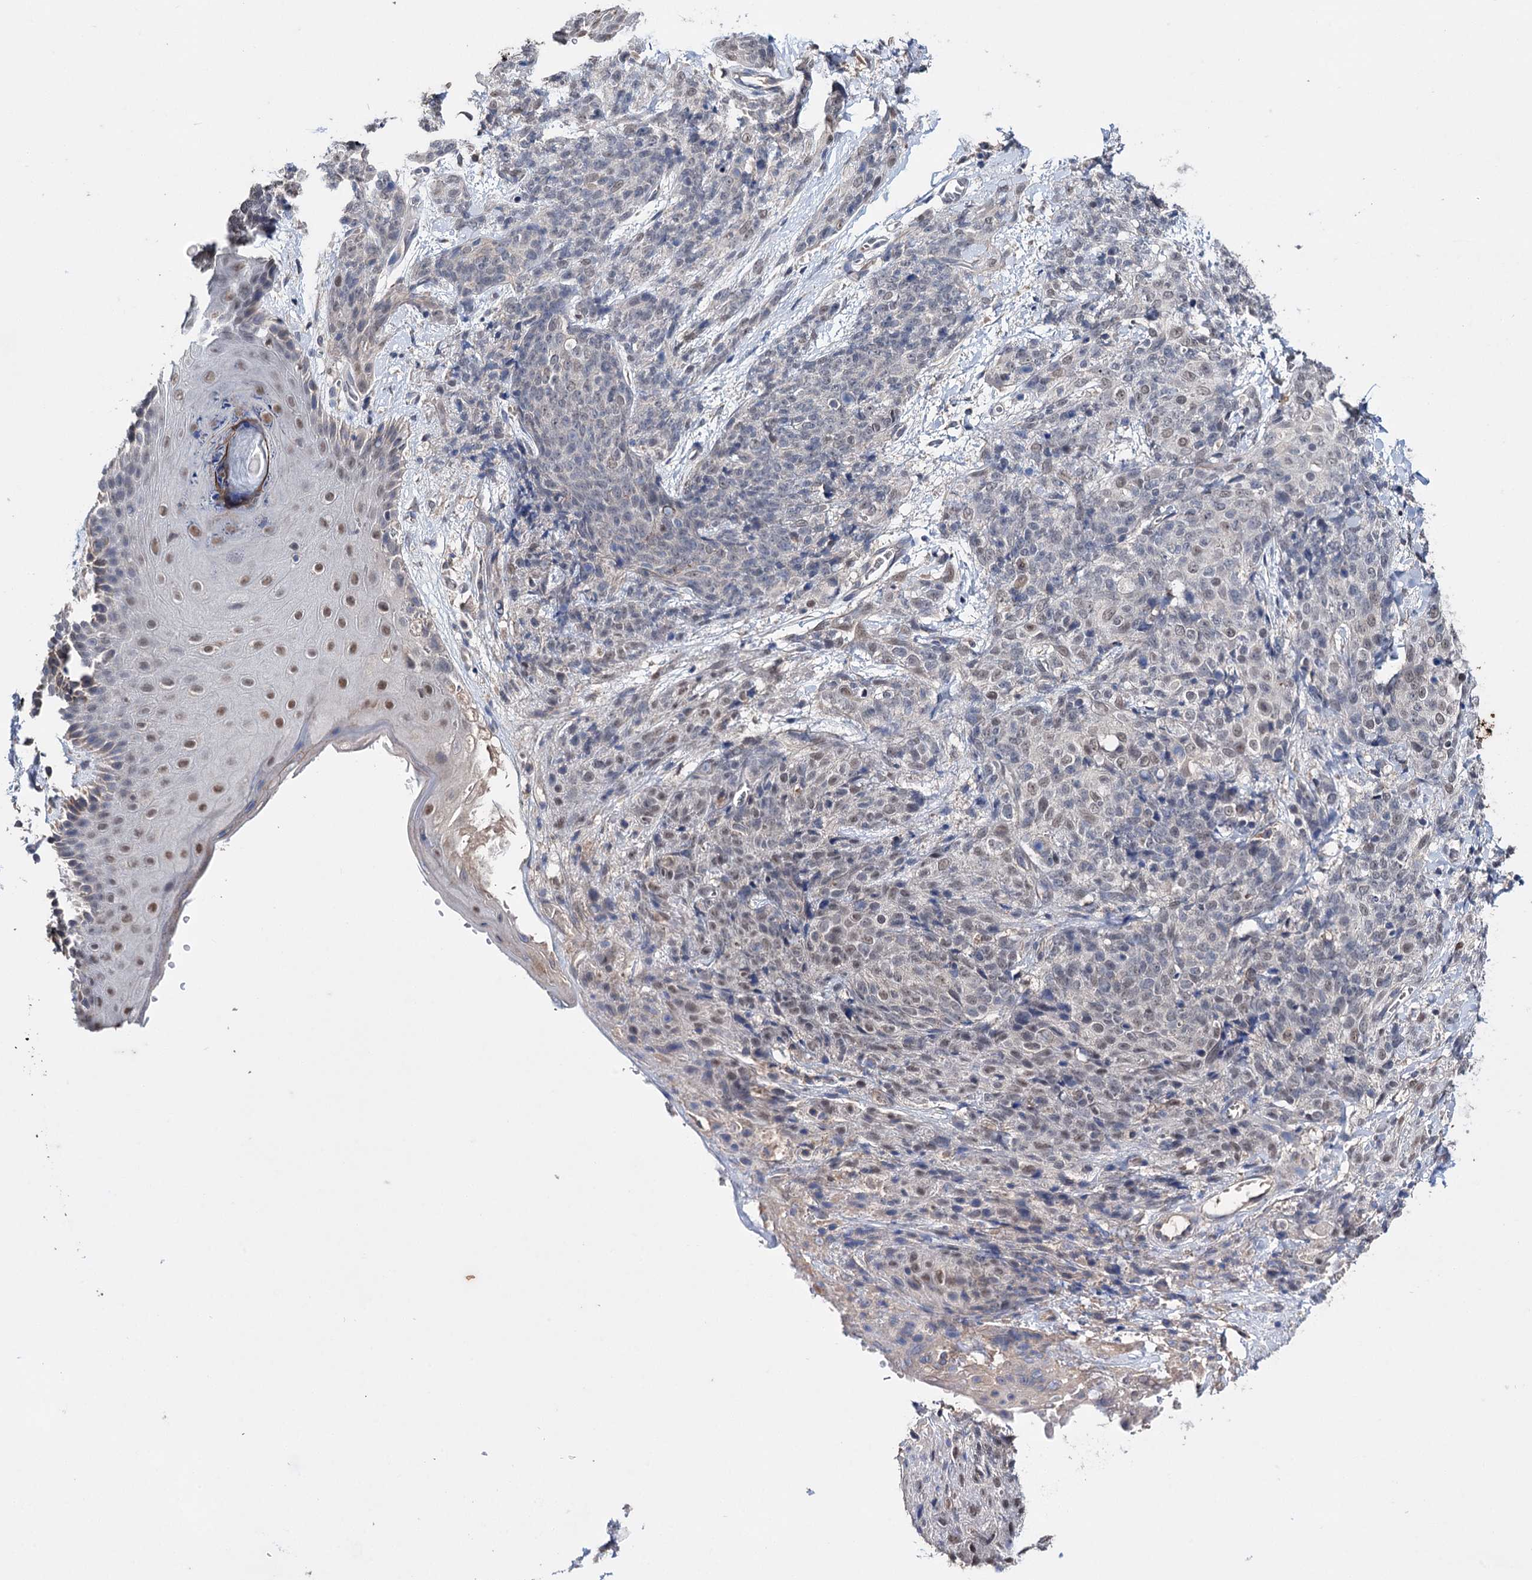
{"staining": {"intensity": "weak", "quantity": "<25%", "location": "nuclear"}, "tissue": "skin cancer", "cell_type": "Tumor cells", "image_type": "cancer", "snomed": [{"axis": "morphology", "description": "Squamous cell carcinoma, NOS"}, {"axis": "topography", "description": "Skin"}, {"axis": "topography", "description": "Vulva"}], "caption": "IHC photomicrograph of skin cancer (squamous cell carcinoma) stained for a protein (brown), which displays no staining in tumor cells.", "gene": "CLPB", "patient": {"sex": "female", "age": 85}}